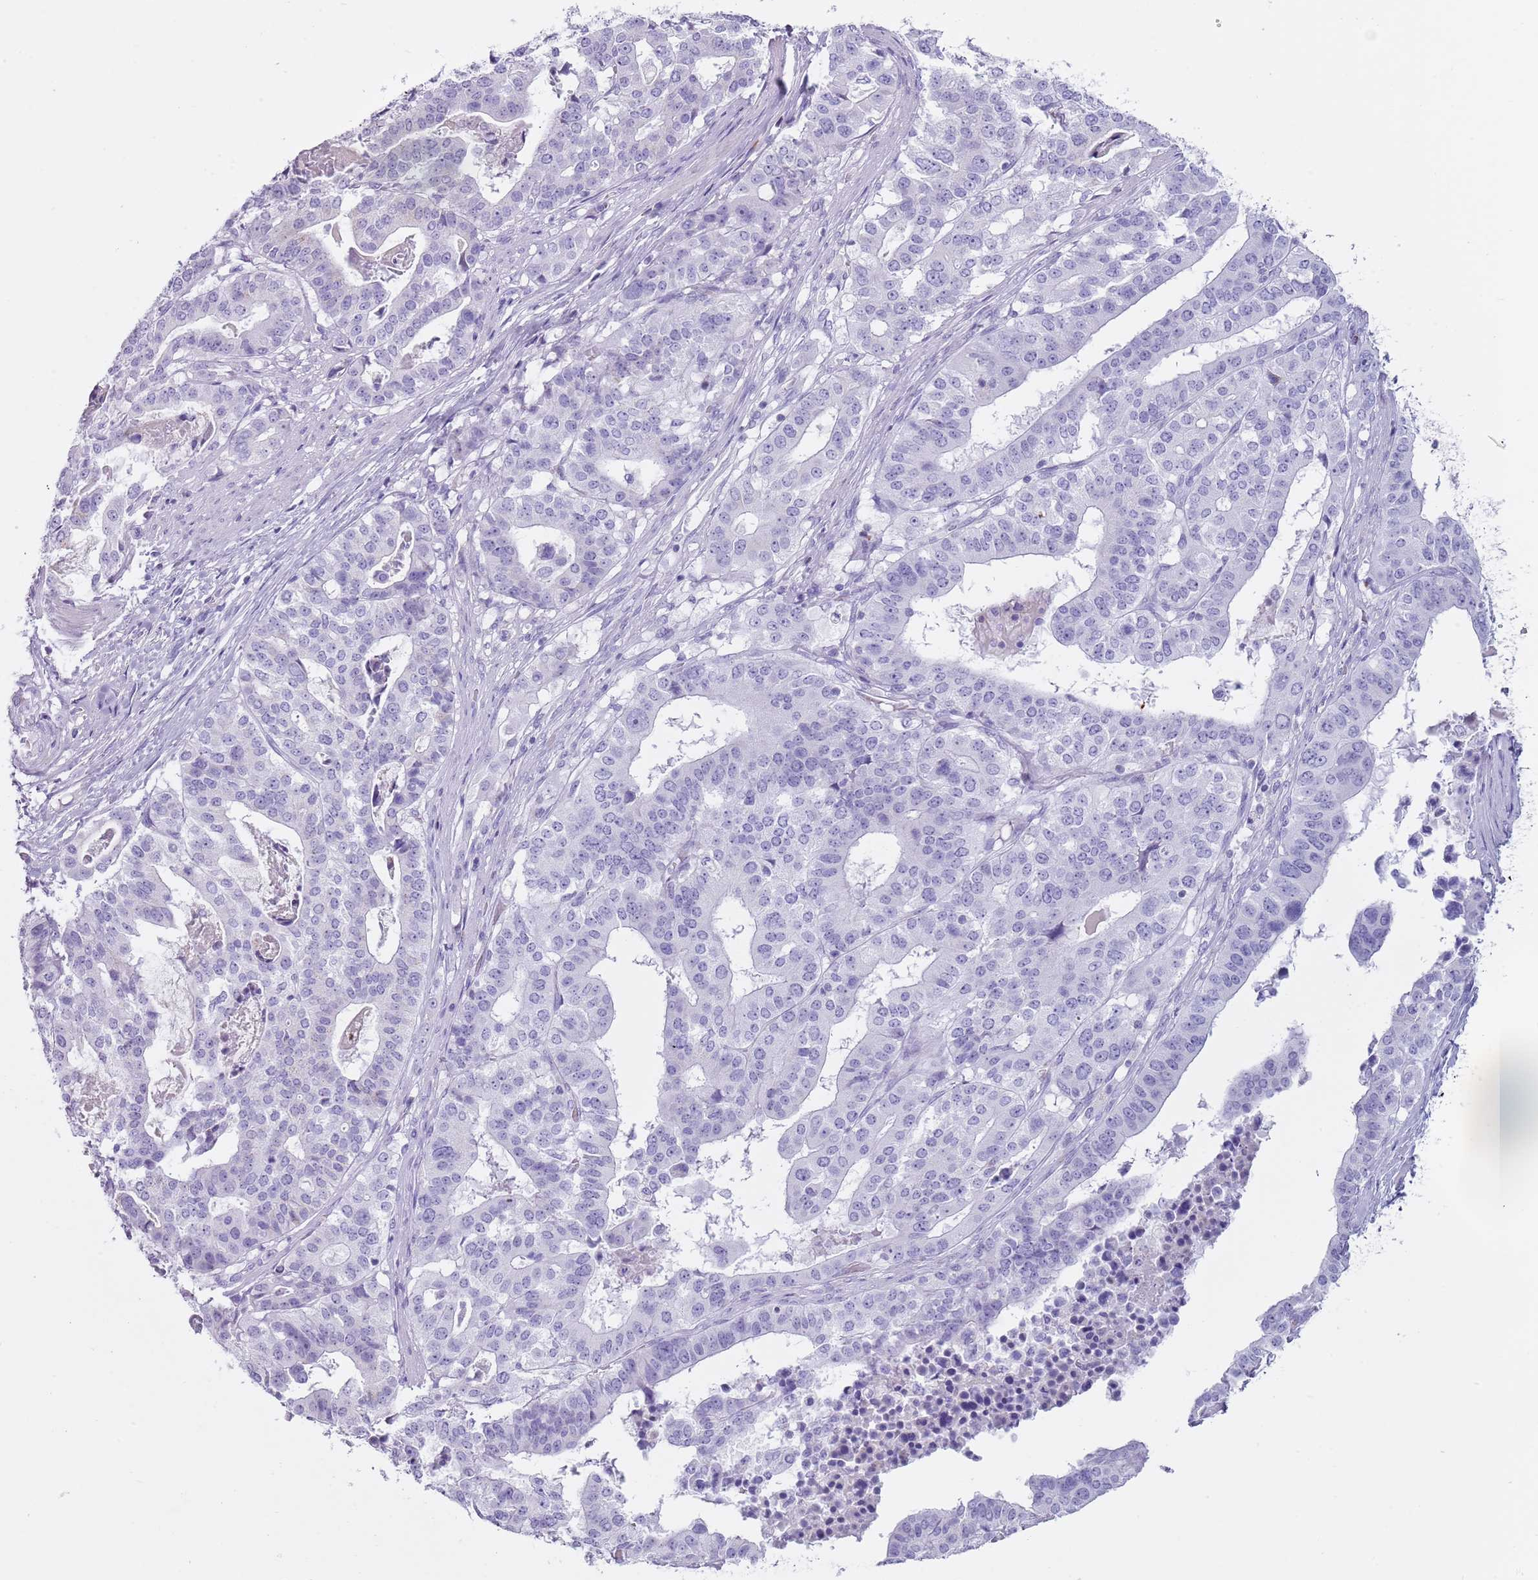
{"staining": {"intensity": "negative", "quantity": "none", "location": "none"}, "tissue": "stomach cancer", "cell_type": "Tumor cells", "image_type": "cancer", "snomed": [{"axis": "morphology", "description": "Adenocarcinoma, NOS"}, {"axis": "topography", "description": "Stomach"}], "caption": "Stomach adenocarcinoma was stained to show a protein in brown. There is no significant staining in tumor cells.", "gene": "NBPF20", "patient": {"sex": "male", "age": 48}}